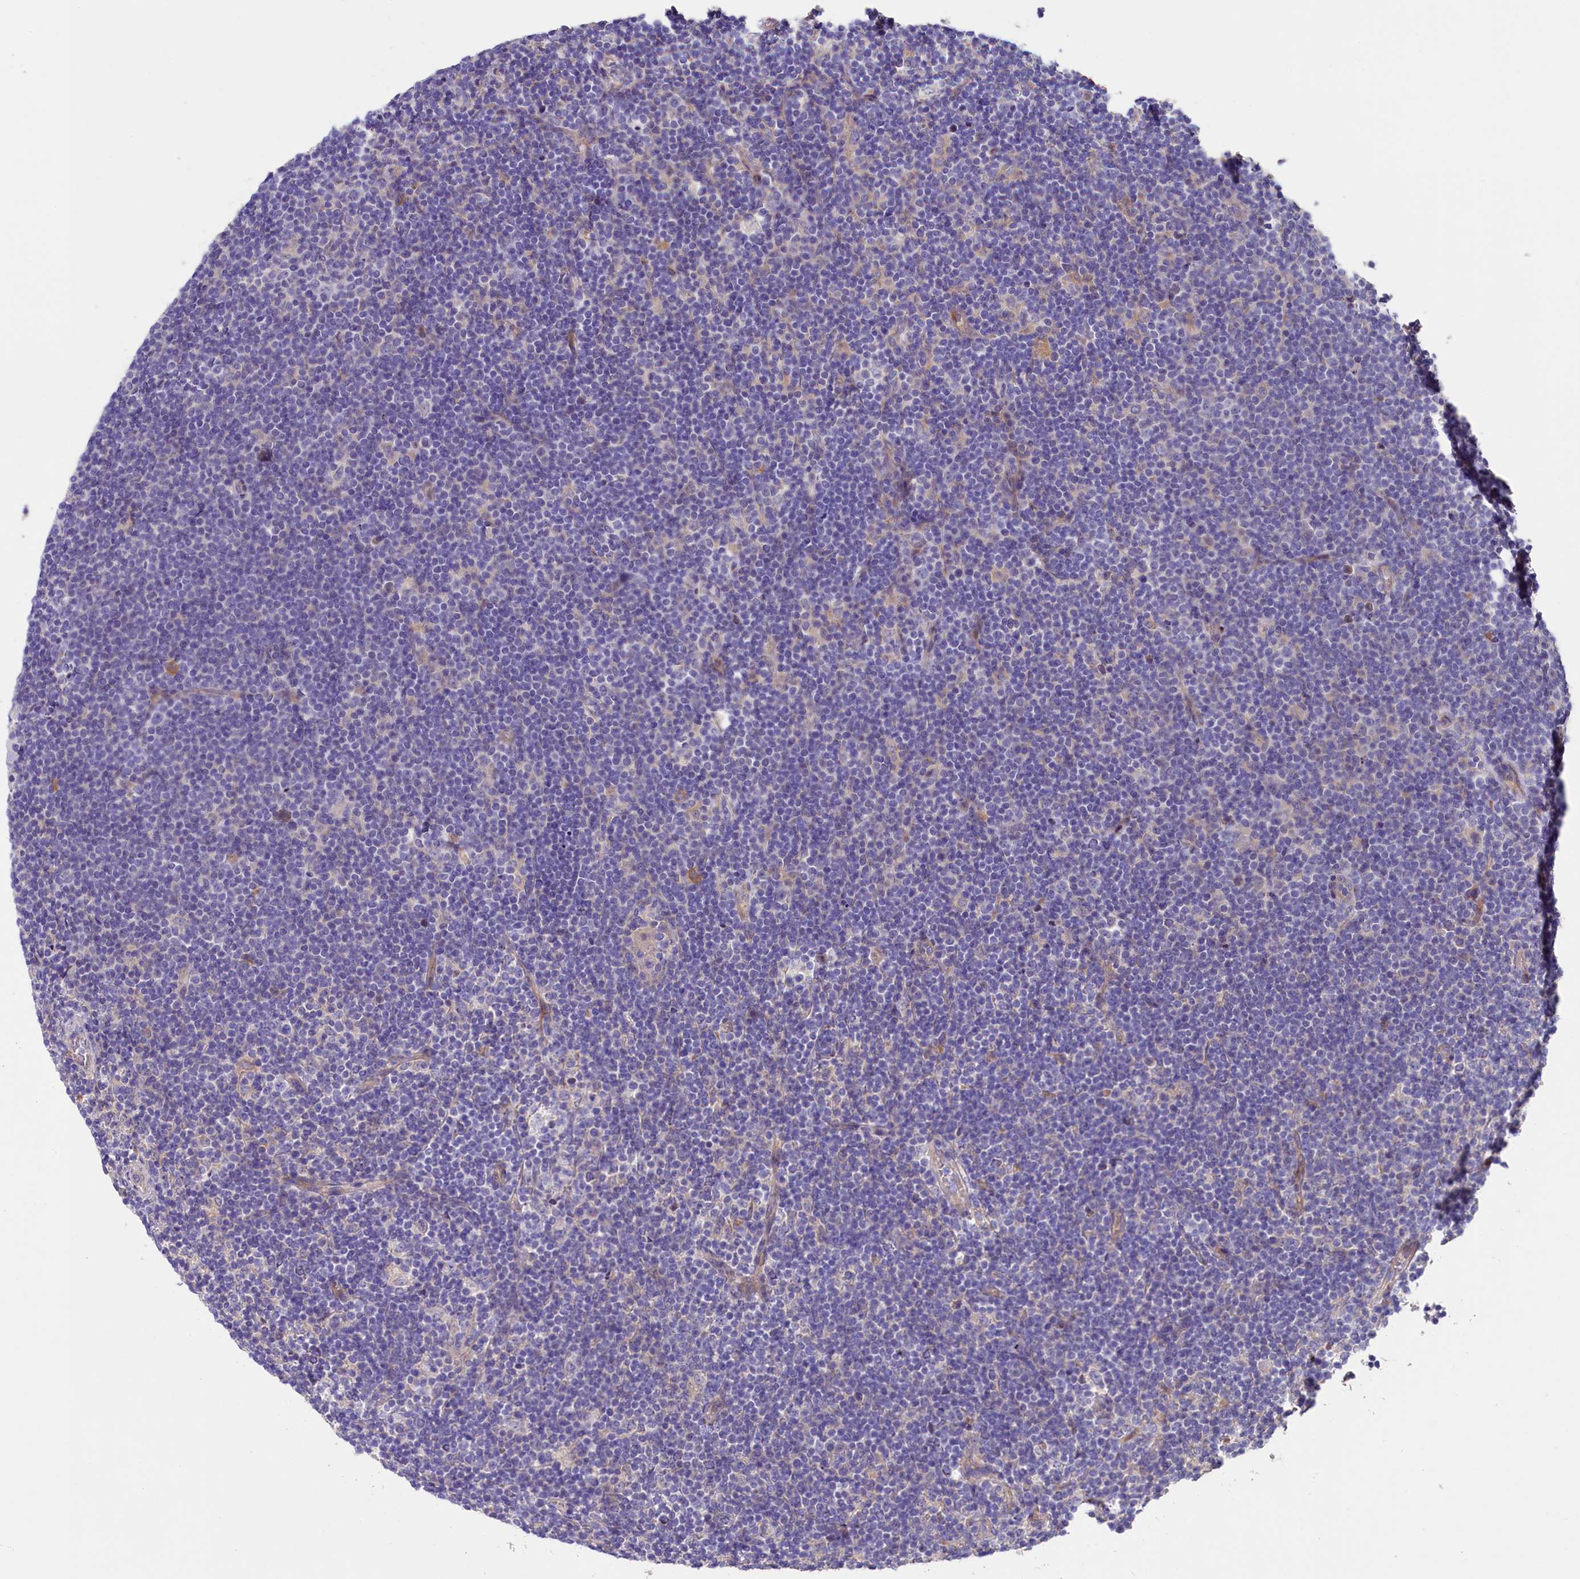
{"staining": {"intensity": "negative", "quantity": "none", "location": "none"}, "tissue": "lymphoma", "cell_type": "Tumor cells", "image_type": "cancer", "snomed": [{"axis": "morphology", "description": "Hodgkin's disease, NOS"}, {"axis": "topography", "description": "Lymph node"}], "caption": "Lymphoma stained for a protein using IHC reveals no staining tumor cells.", "gene": "GPR108", "patient": {"sex": "female", "age": 57}}